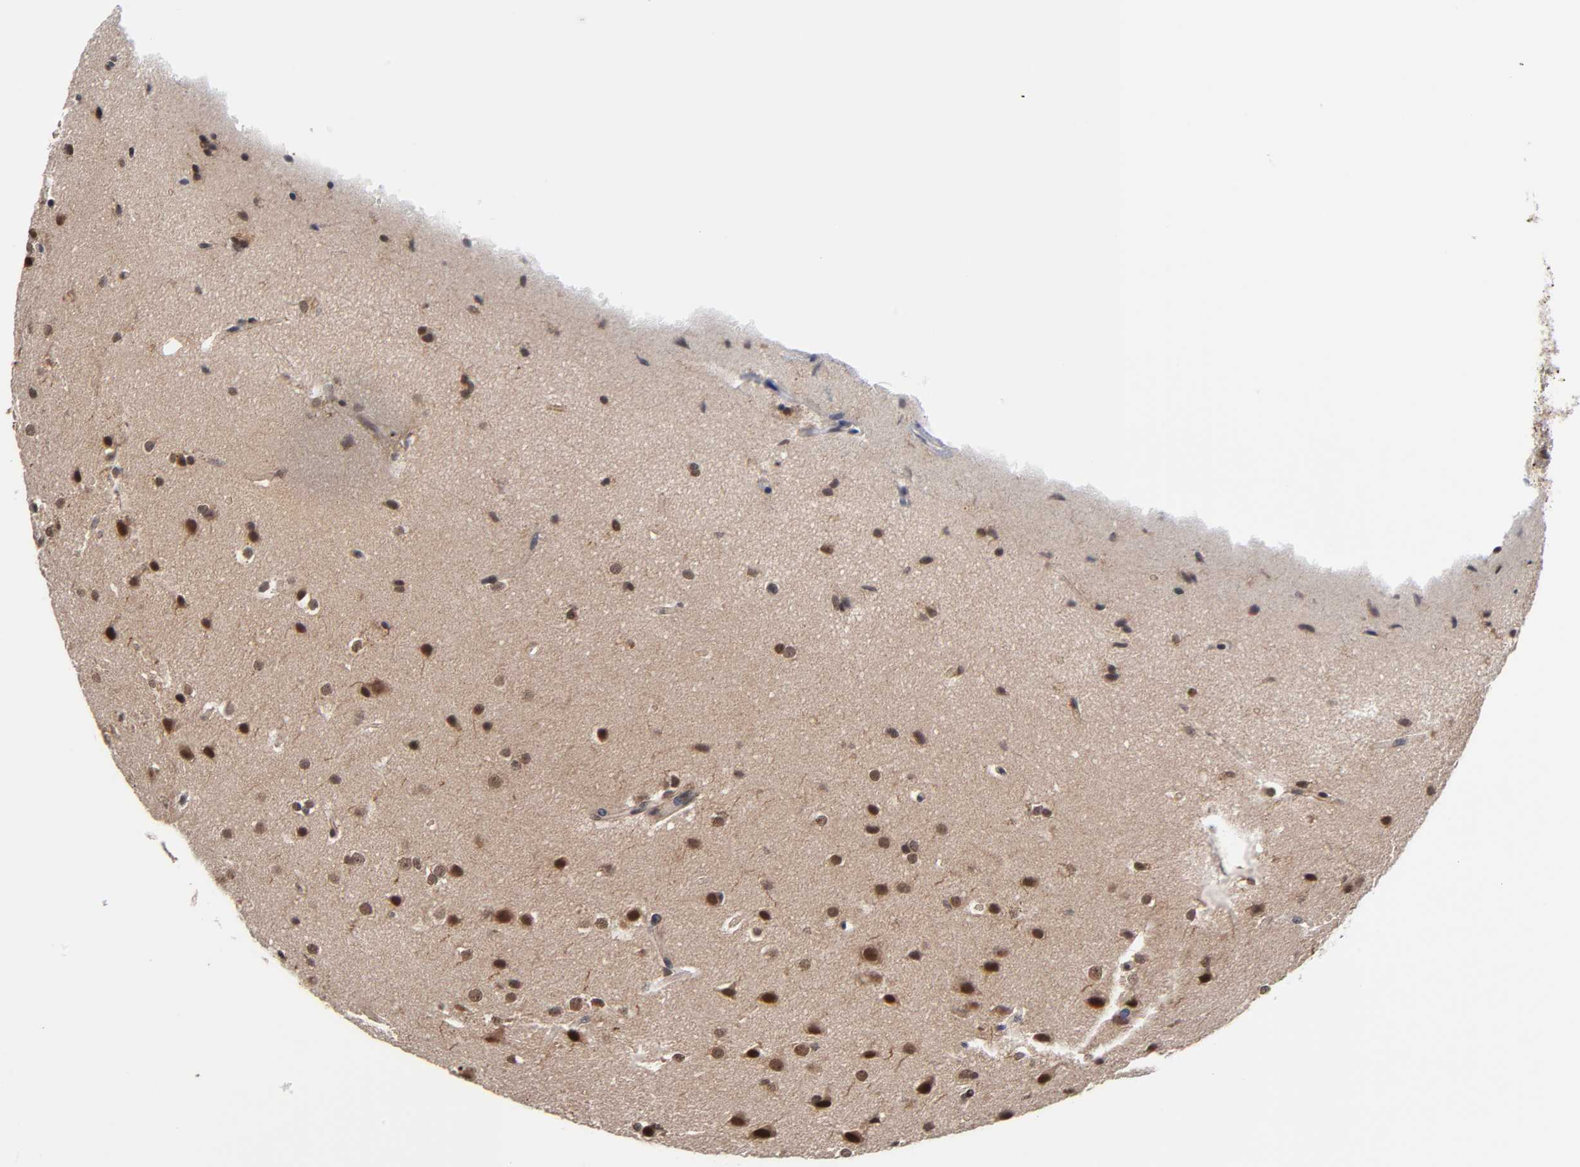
{"staining": {"intensity": "moderate", "quantity": ">75%", "location": "cytoplasmic/membranous,nuclear"}, "tissue": "glioma", "cell_type": "Tumor cells", "image_type": "cancer", "snomed": [{"axis": "morphology", "description": "Glioma, malignant, Low grade"}, {"axis": "topography", "description": "Cerebral cortex"}], "caption": "Immunohistochemical staining of human glioma displays medium levels of moderate cytoplasmic/membranous and nuclear expression in approximately >75% of tumor cells. (Brightfield microscopy of DAB IHC at high magnification).", "gene": "ZNF419", "patient": {"sex": "female", "age": 47}}